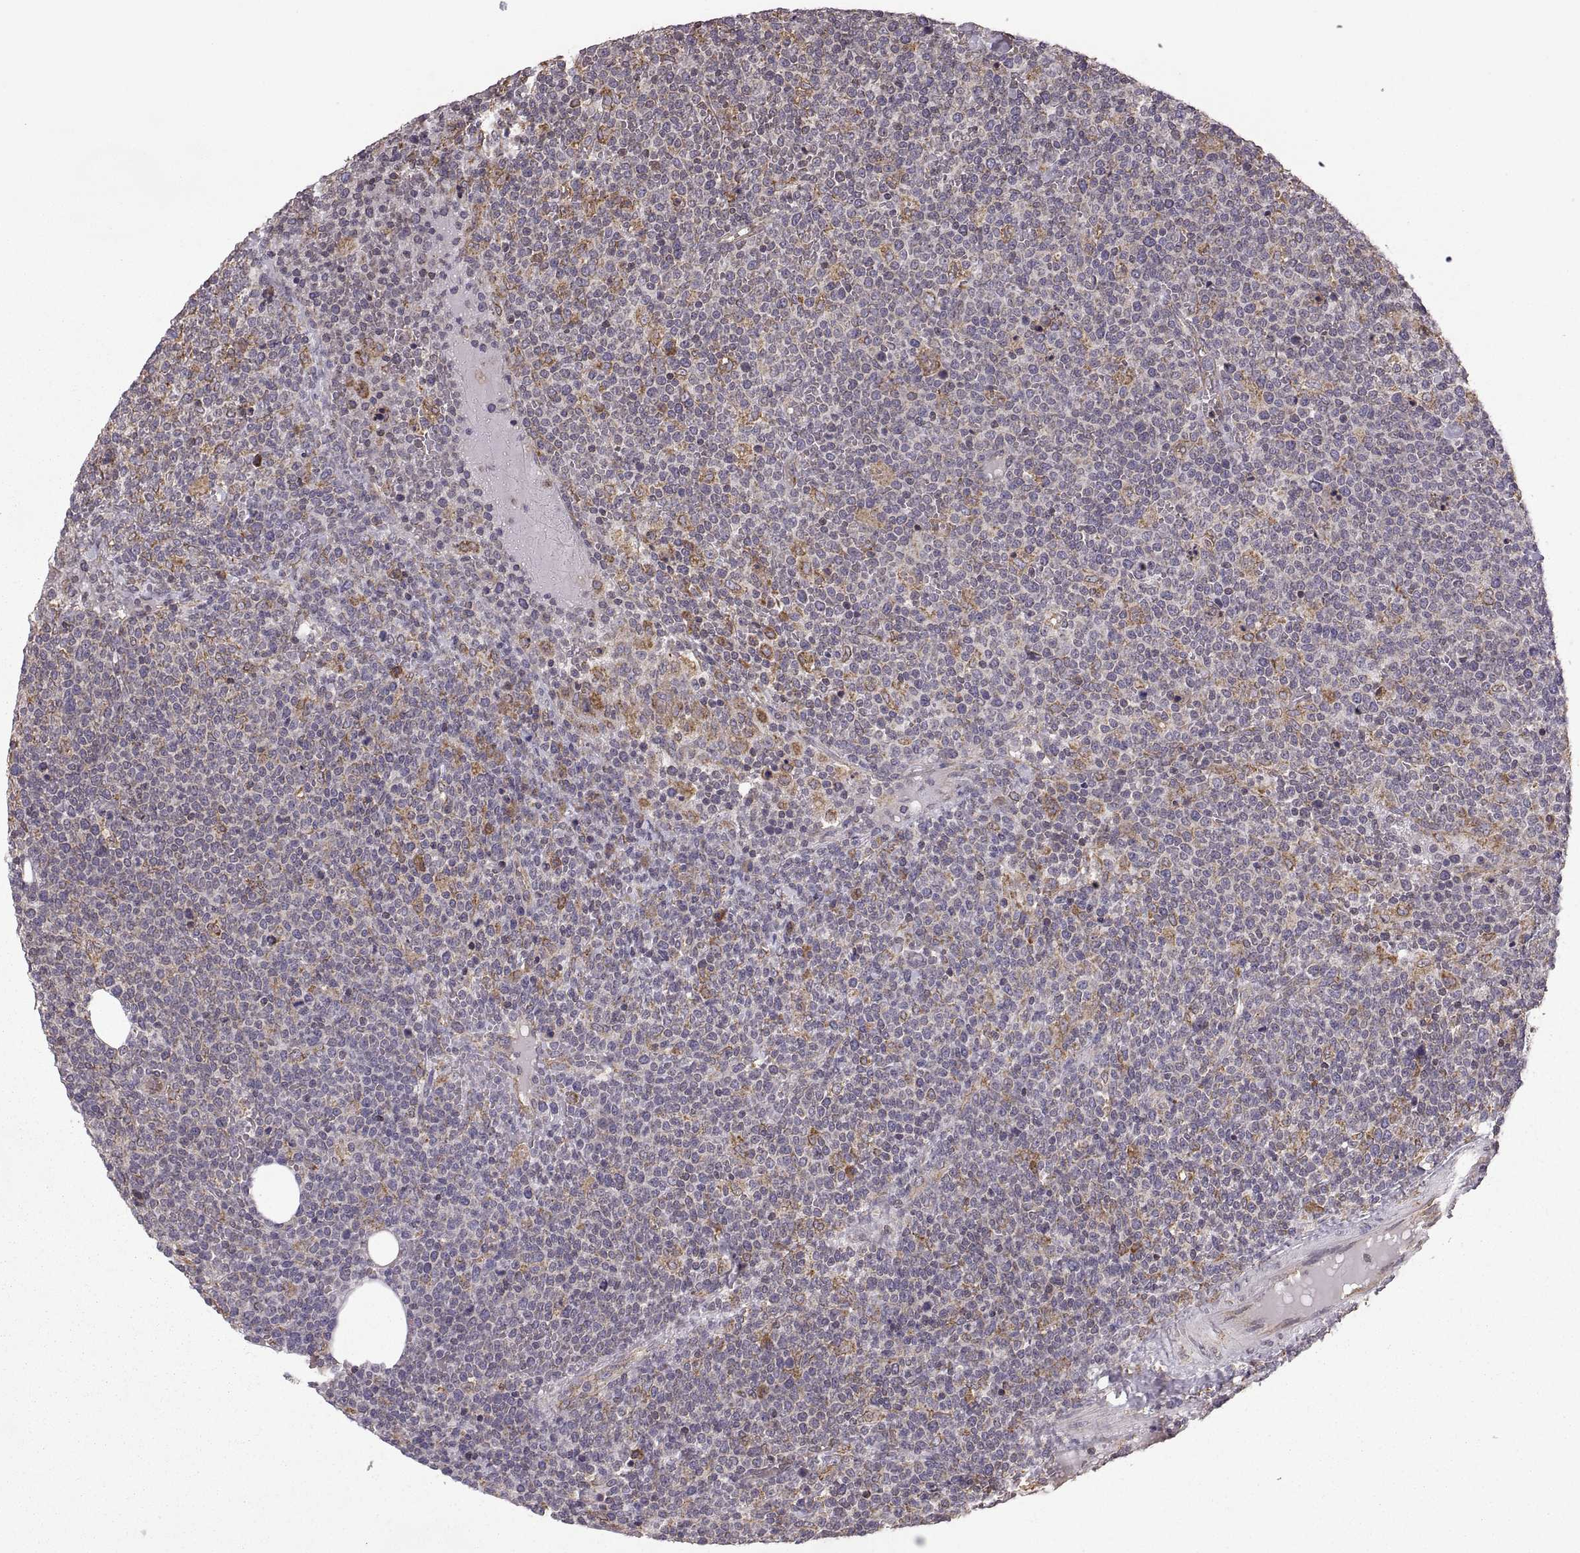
{"staining": {"intensity": "negative", "quantity": "none", "location": "none"}, "tissue": "lymphoma", "cell_type": "Tumor cells", "image_type": "cancer", "snomed": [{"axis": "morphology", "description": "Malignant lymphoma, non-Hodgkin's type, High grade"}, {"axis": "topography", "description": "Lymph node"}], "caption": "Human malignant lymphoma, non-Hodgkin's type (high-grade) stained for a protein using immunohistochemistry demonstrates no expression in tumor cells.", "gene": "PDIA3", "patient": {"sex": "male", "age": 61}}